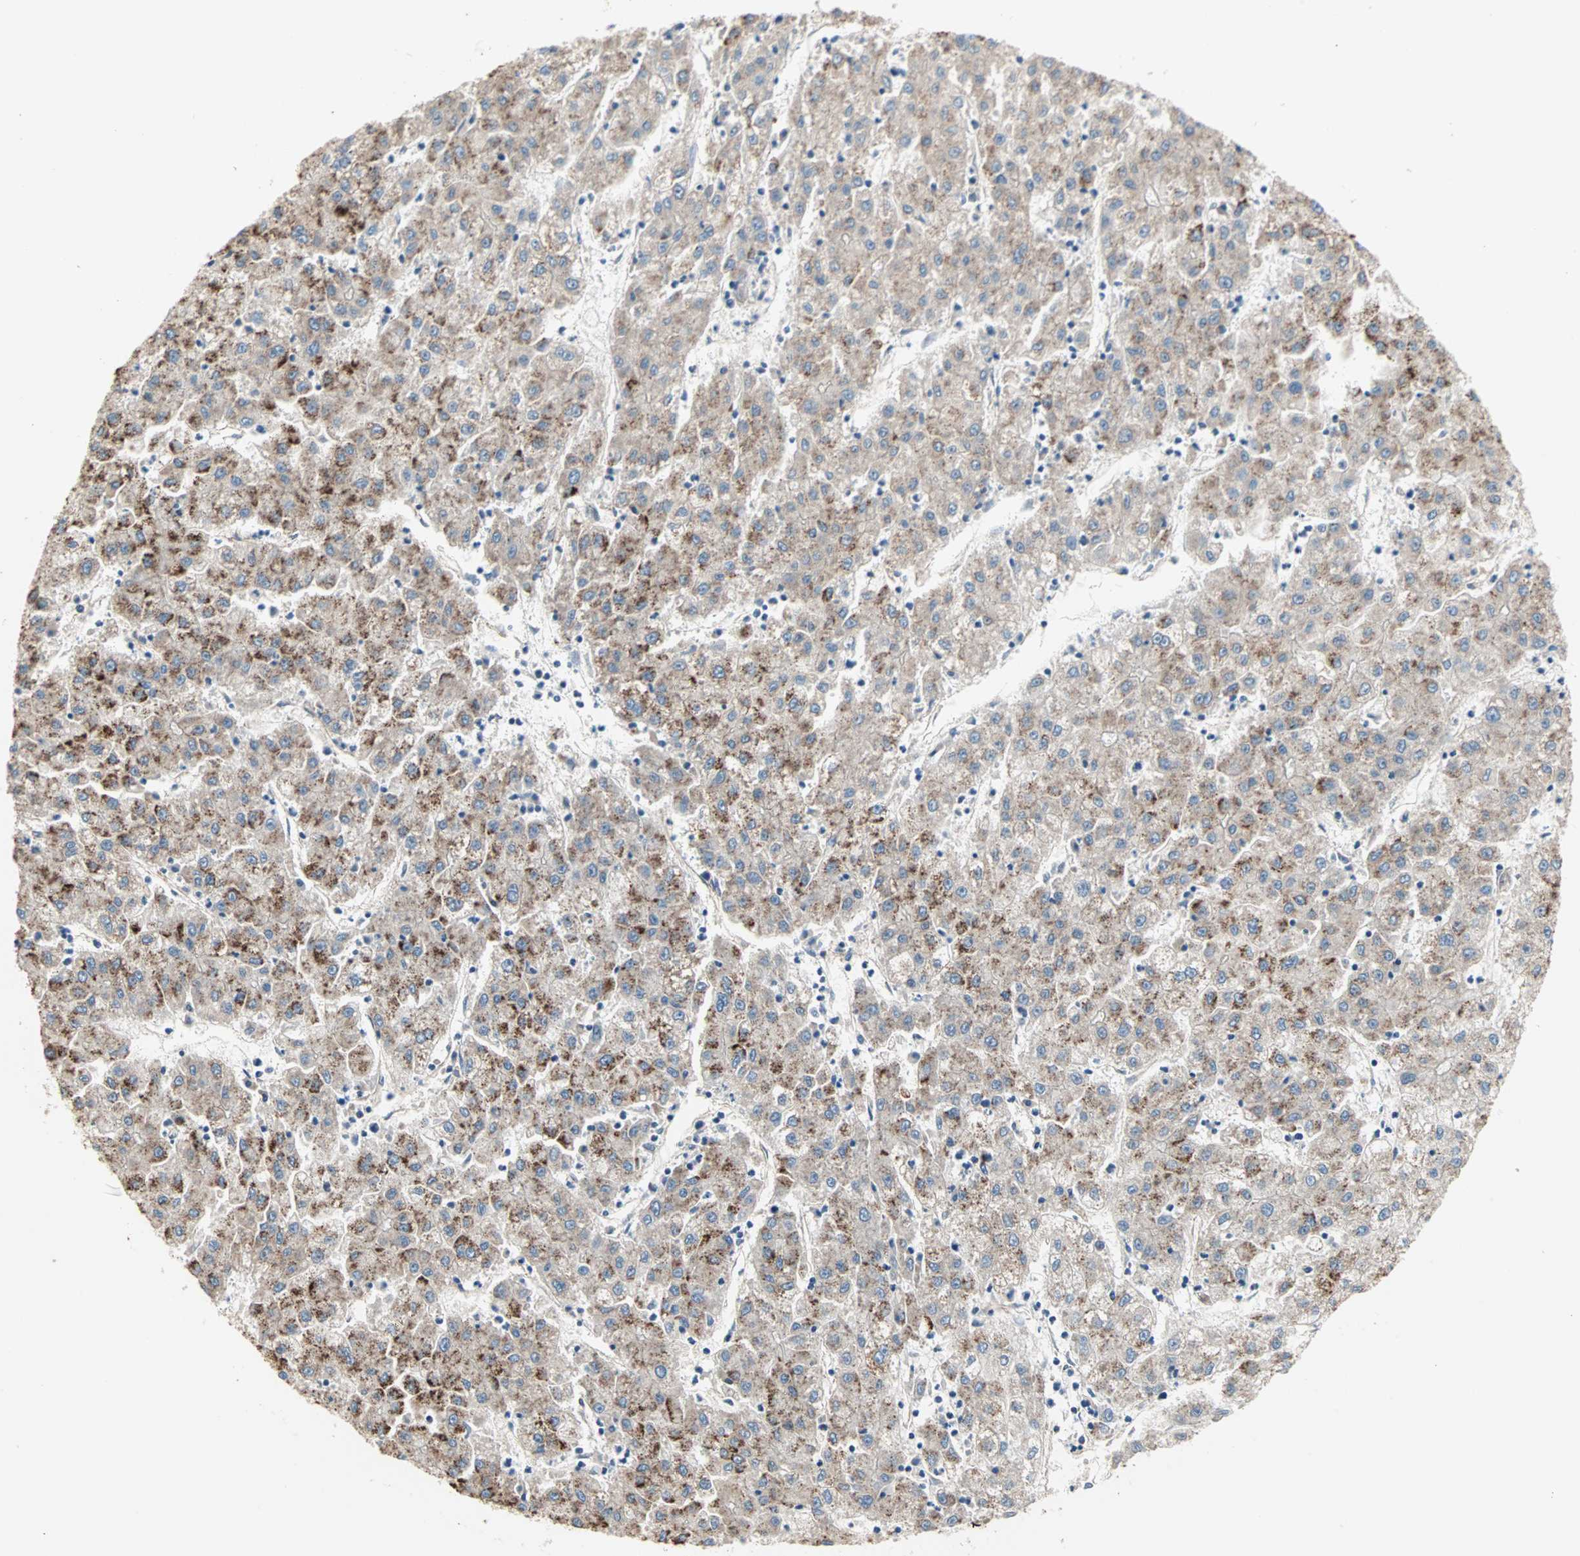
{"staining": {"intensity": "moderate", "quantity": "25%-75%", "location": "cytoplasmic/membranous"}, "tissue": "liver cancer", "cell_type": "Tumor cells", "image_type": "cancer", "snomed": [{"axis": "morphology", "description": "Carcinoma, Hepatocellular, NOS"}, {"axis": "topography", "description": "Liver"}], "caption": "Protein expression analysis of liver cancer (hepatocellular carcinoma) demonstrates moderate cytoplasmic/membranous staining in about 25%-75% of tumor cells.", "gene": "PDE8A", "patient": {"sex": "male", "age": 72}}